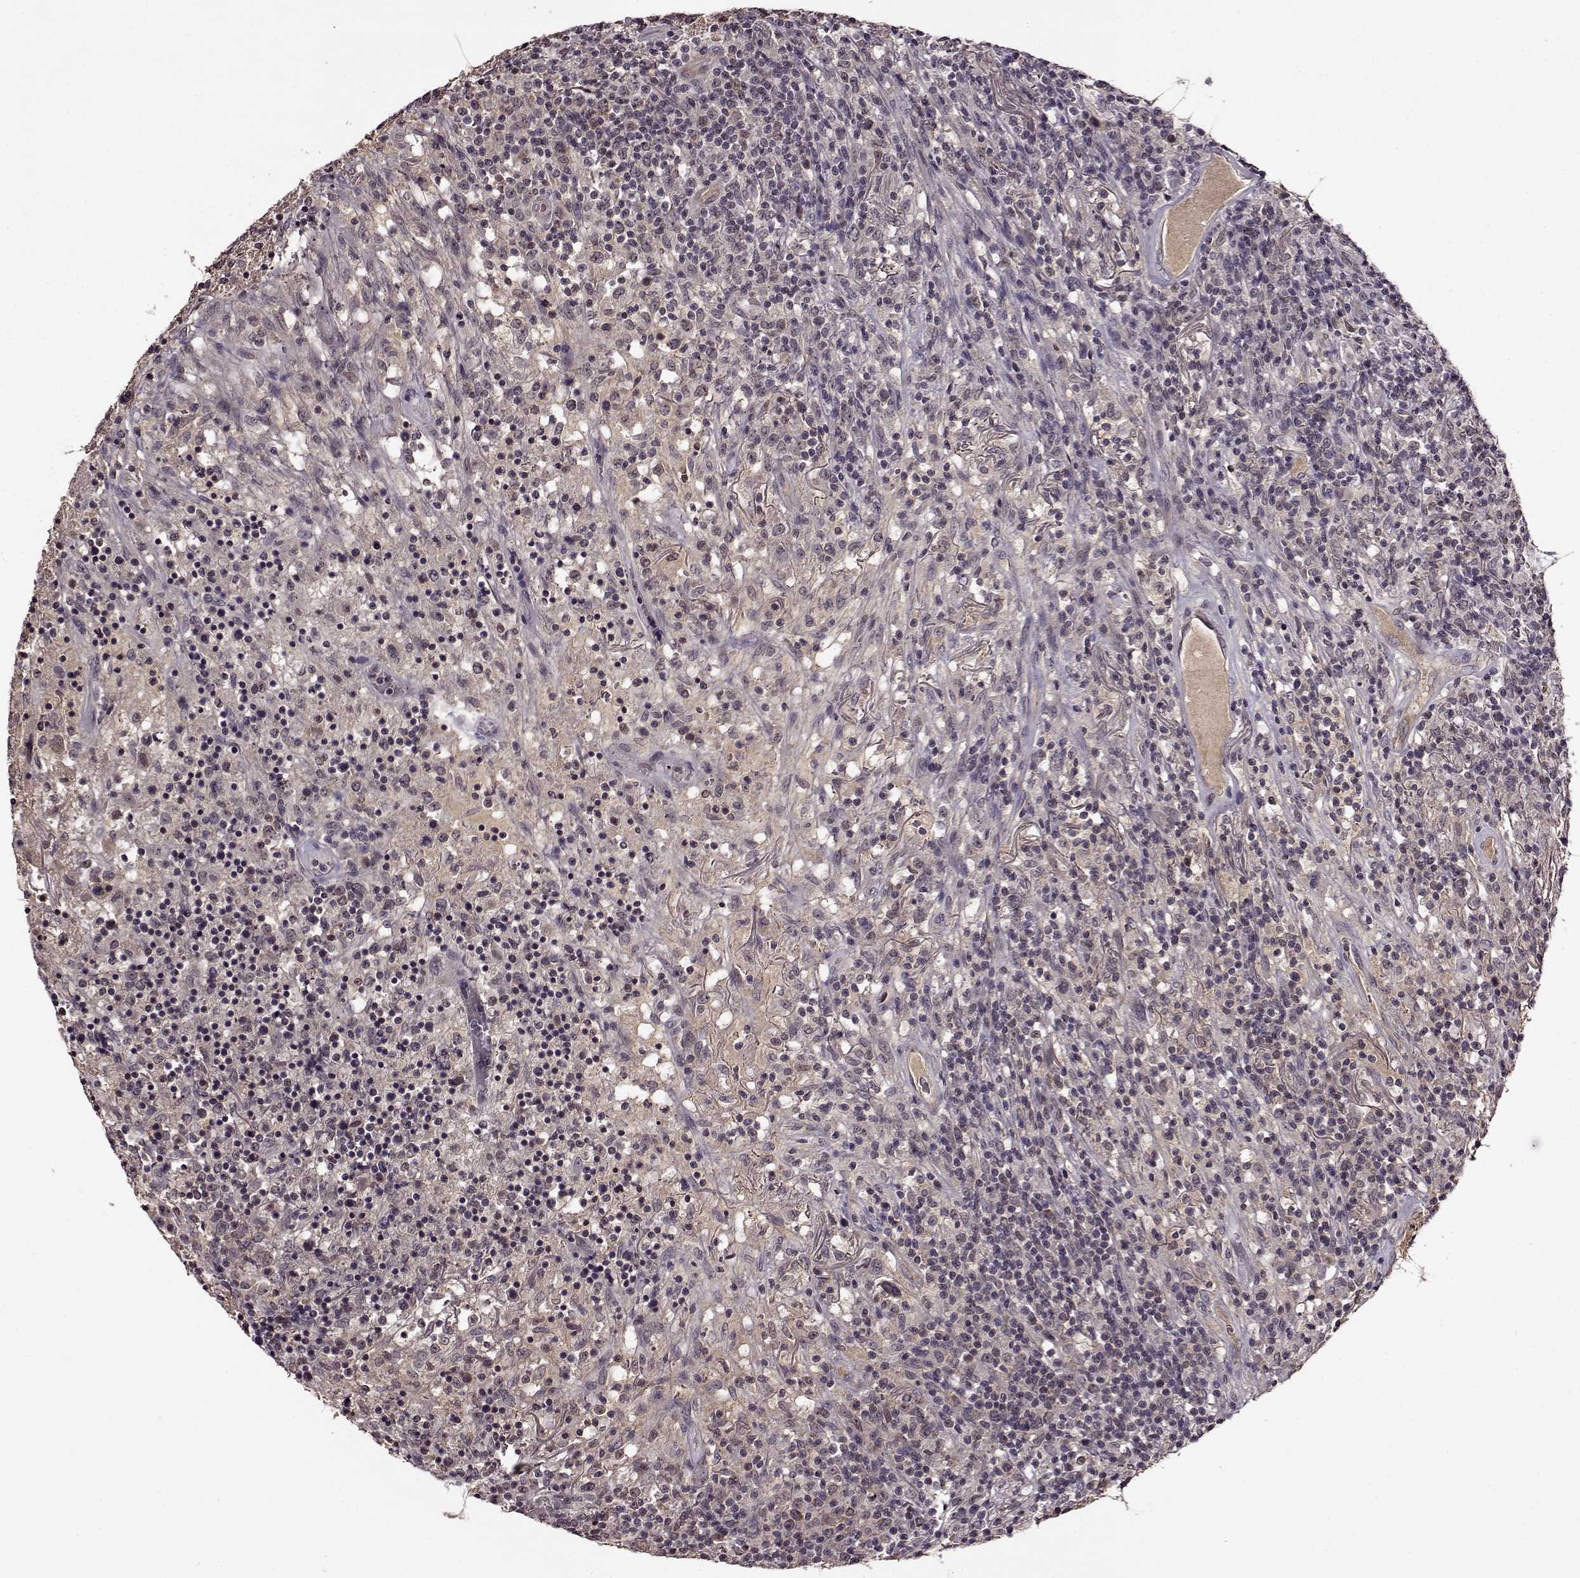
{"staining": {"intensity": "weak", "quantity": "25%-75%", "location": "cytoplasmic/membranous"}, "tissue": "lymphoma", "cell_type": "Tumor cells", "image_type": "cancer", "snomed": [{"axis": "morphology", "description": "Malignant lymphoma, non-Hodgkin's type, High grade"}, {"axis": "topography", "description": "Lung"}], "caption": "Human lymphoma stained for a protein (brown) displays weak cytoplasmic/membranous positive positivity in about 25%-75% of tumor cells.", "gene": "MAIP1", "patient": {"sex": "male", "age": 79}}